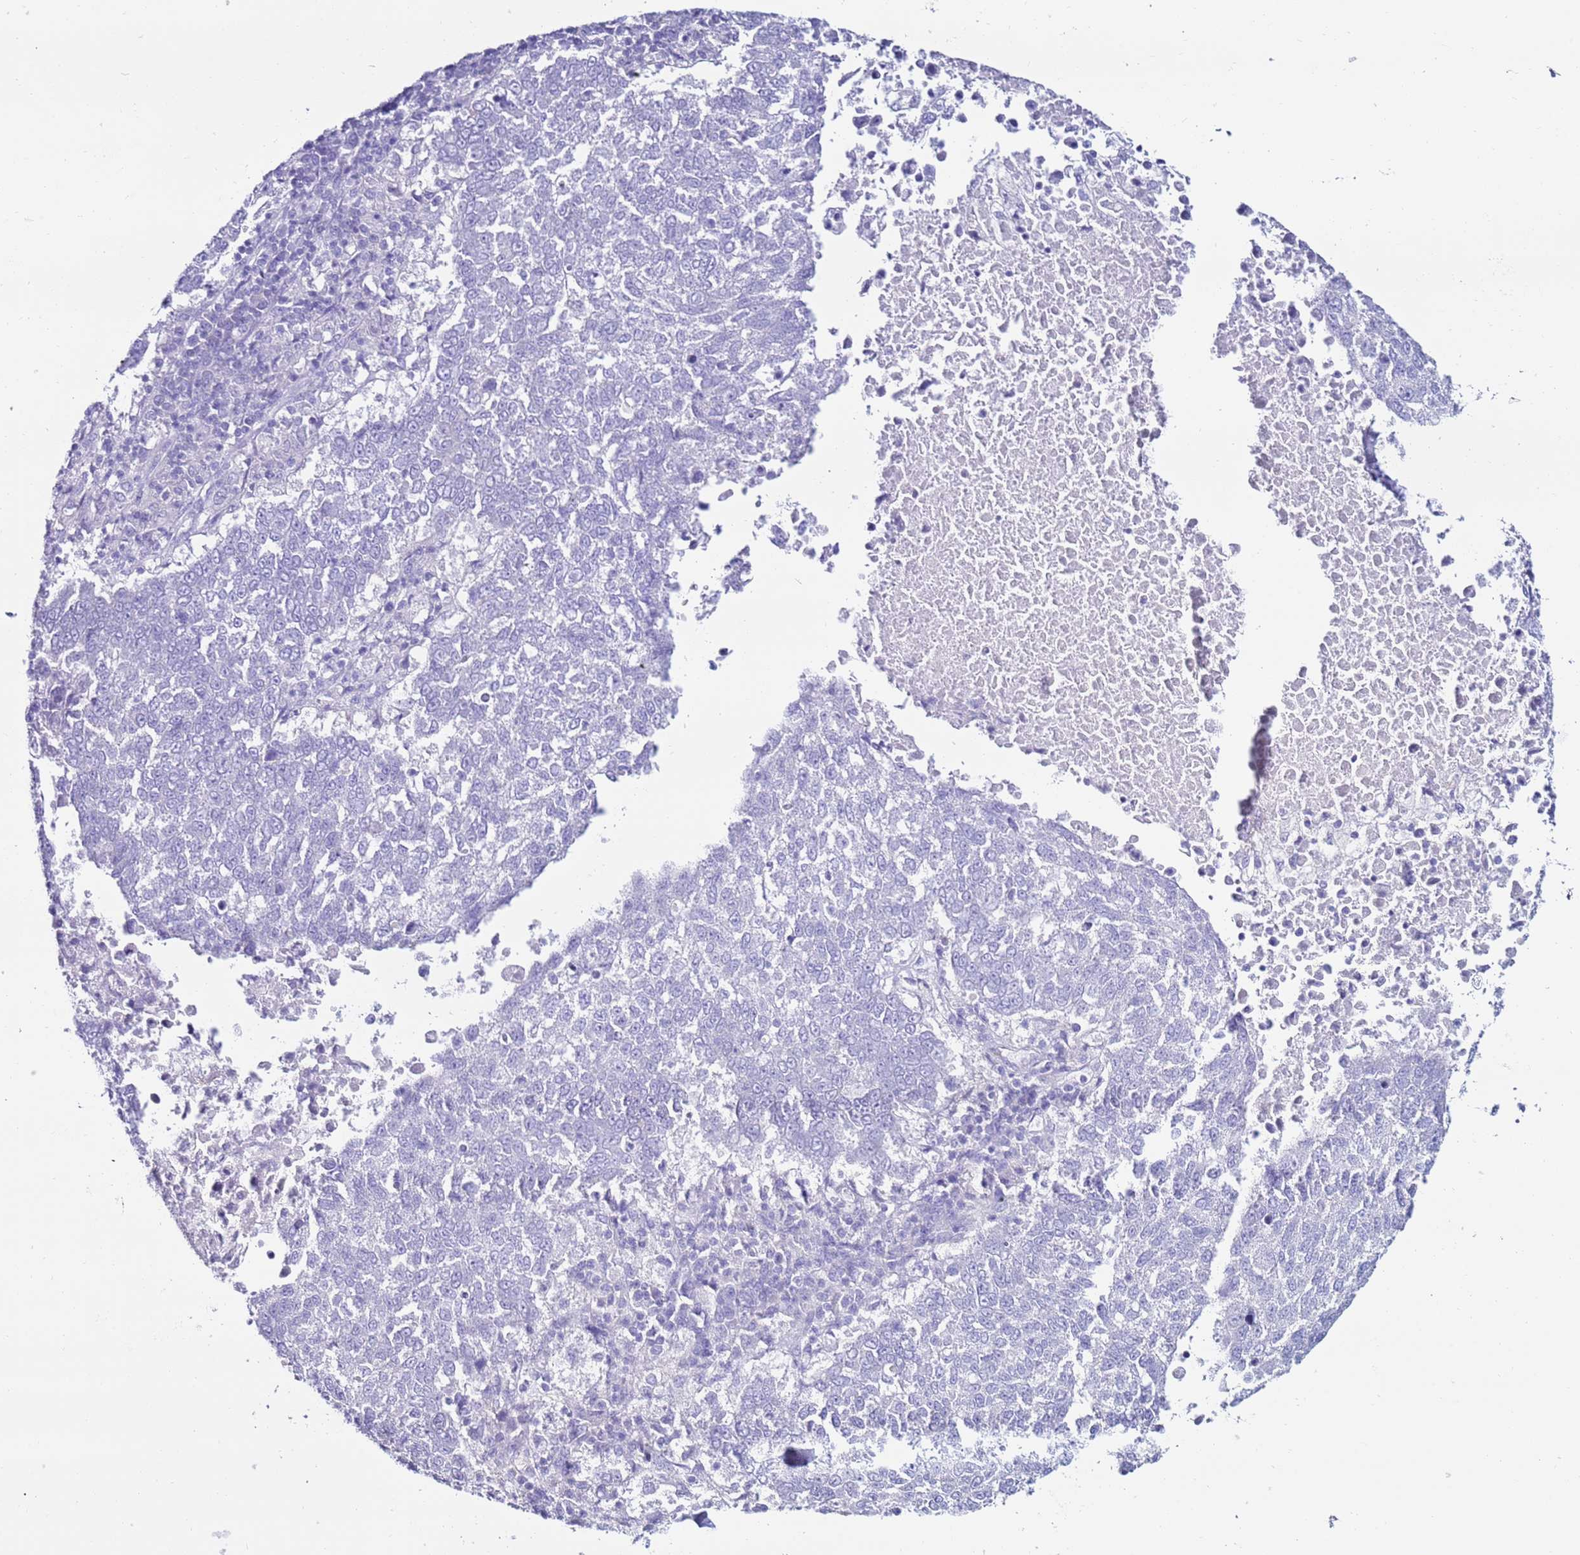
{"staining": {"intensity": "negative", "quantity": "none", "location": "none"}, "tissue": "lung cancer", "cell_type": "Tumor cells", "image_type": "cancer", "snomed": [{"axis": "morphology", "description": "Squamous cell carcinoma, NOS"}, {"axis": "topography", "description": "Lung"}], "caption": "DAB immunohistochemical staining of human lung cancer reveals no significant staining in tumor cells.", "gene": "CLEC4M", "patient": {"sex": "male", "age": 73}}